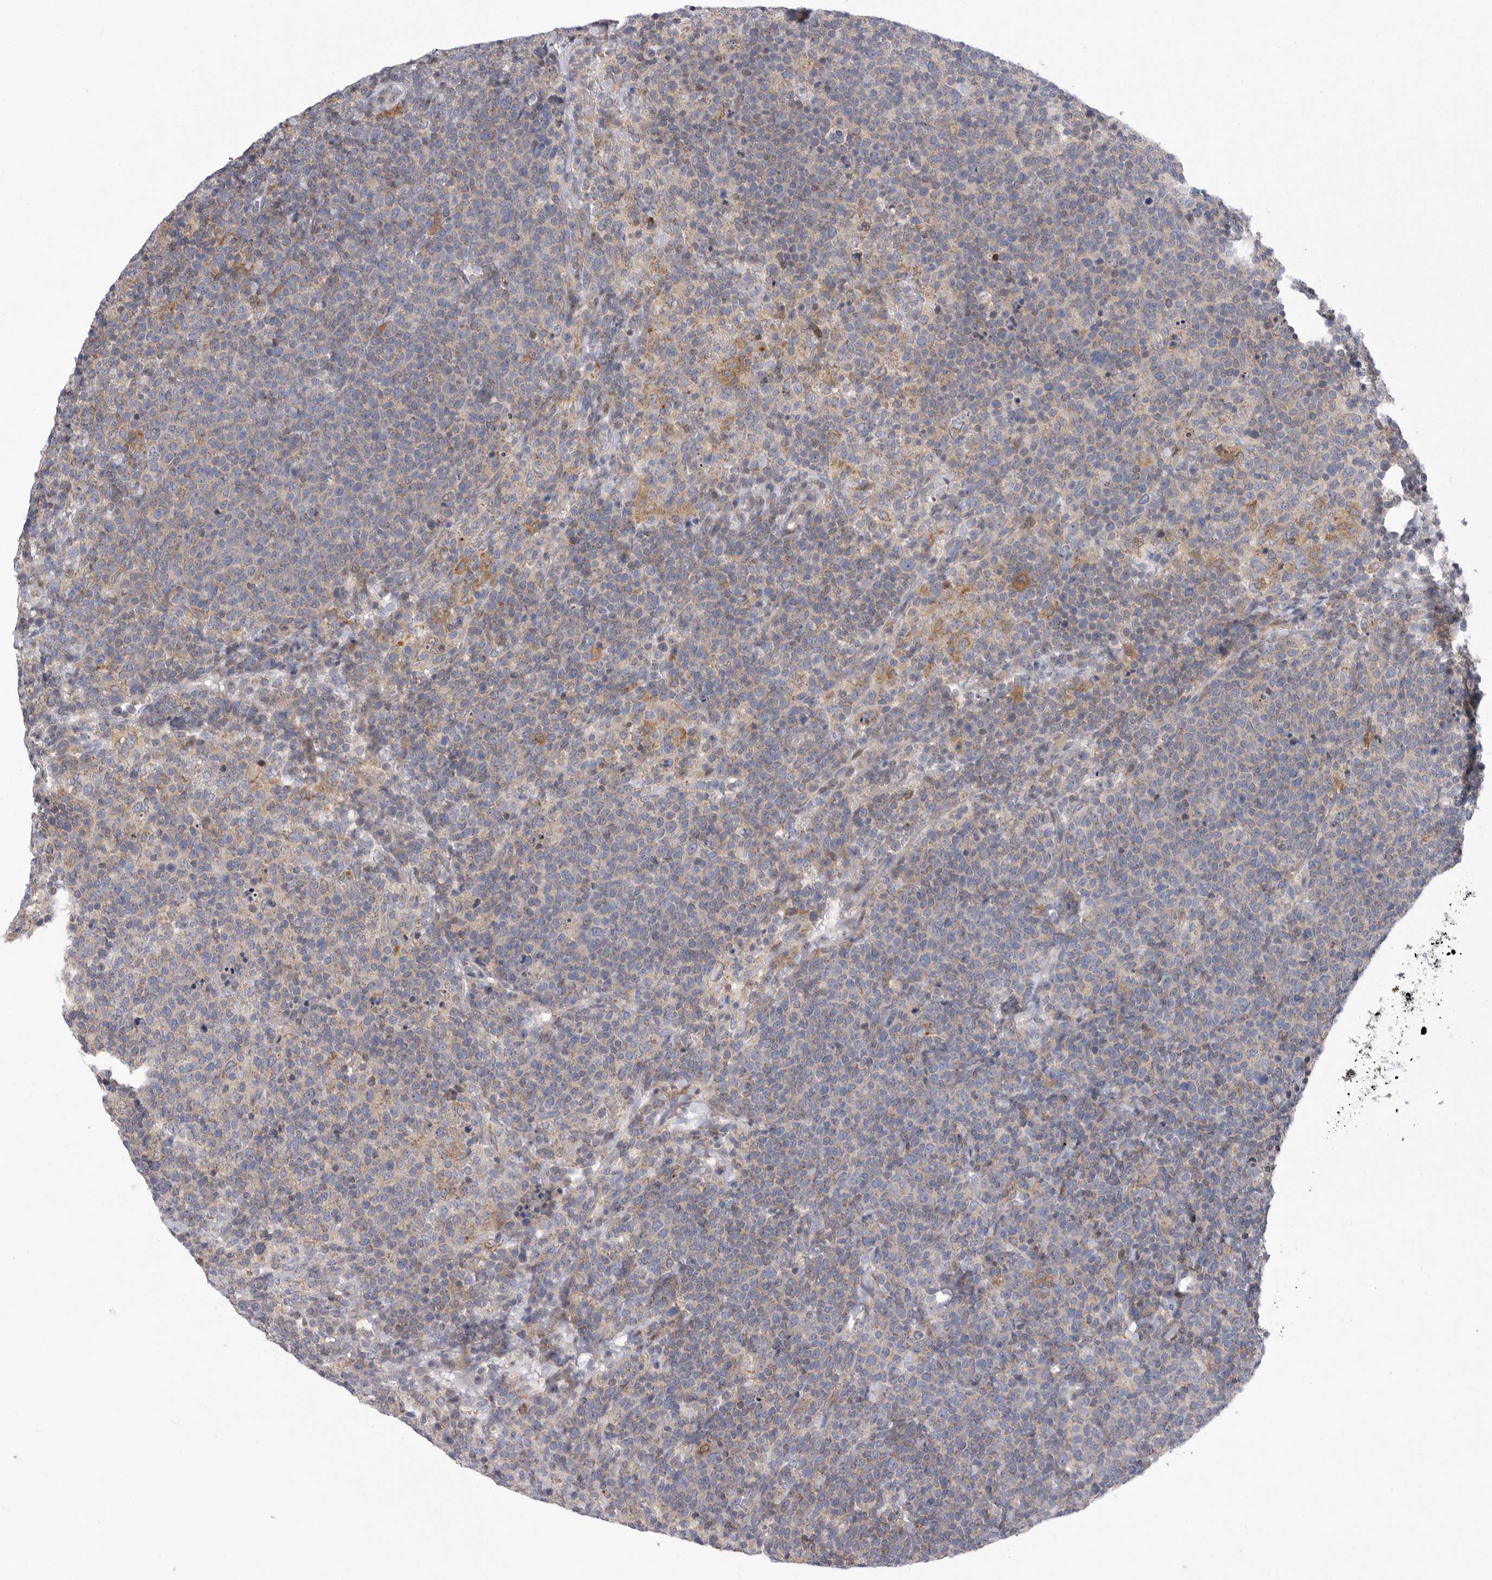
{"staining": {"intensity": "negative", "quantity": "none", "location": "none"}, "tissue": "lymphoma", "cell_type": "Tumor cells", "image_type": "cancer", "snomed": [{"axis": "morphology", "description": "Malignant lymphoma, non-Hodgkin's type, High grade"}, {"axis": "topography", "description": "Lymph node"}], "caption": "High magnification brightfield microscopy of high-grade malignant lymphoma, non-Hodgkin's type stained with DAB (brown) and counterstained with hematoxylin (blue): tumor cells show no significant positivity.", "gene": "MPZL1", "patient": {"sex": "male", "age": 61}}